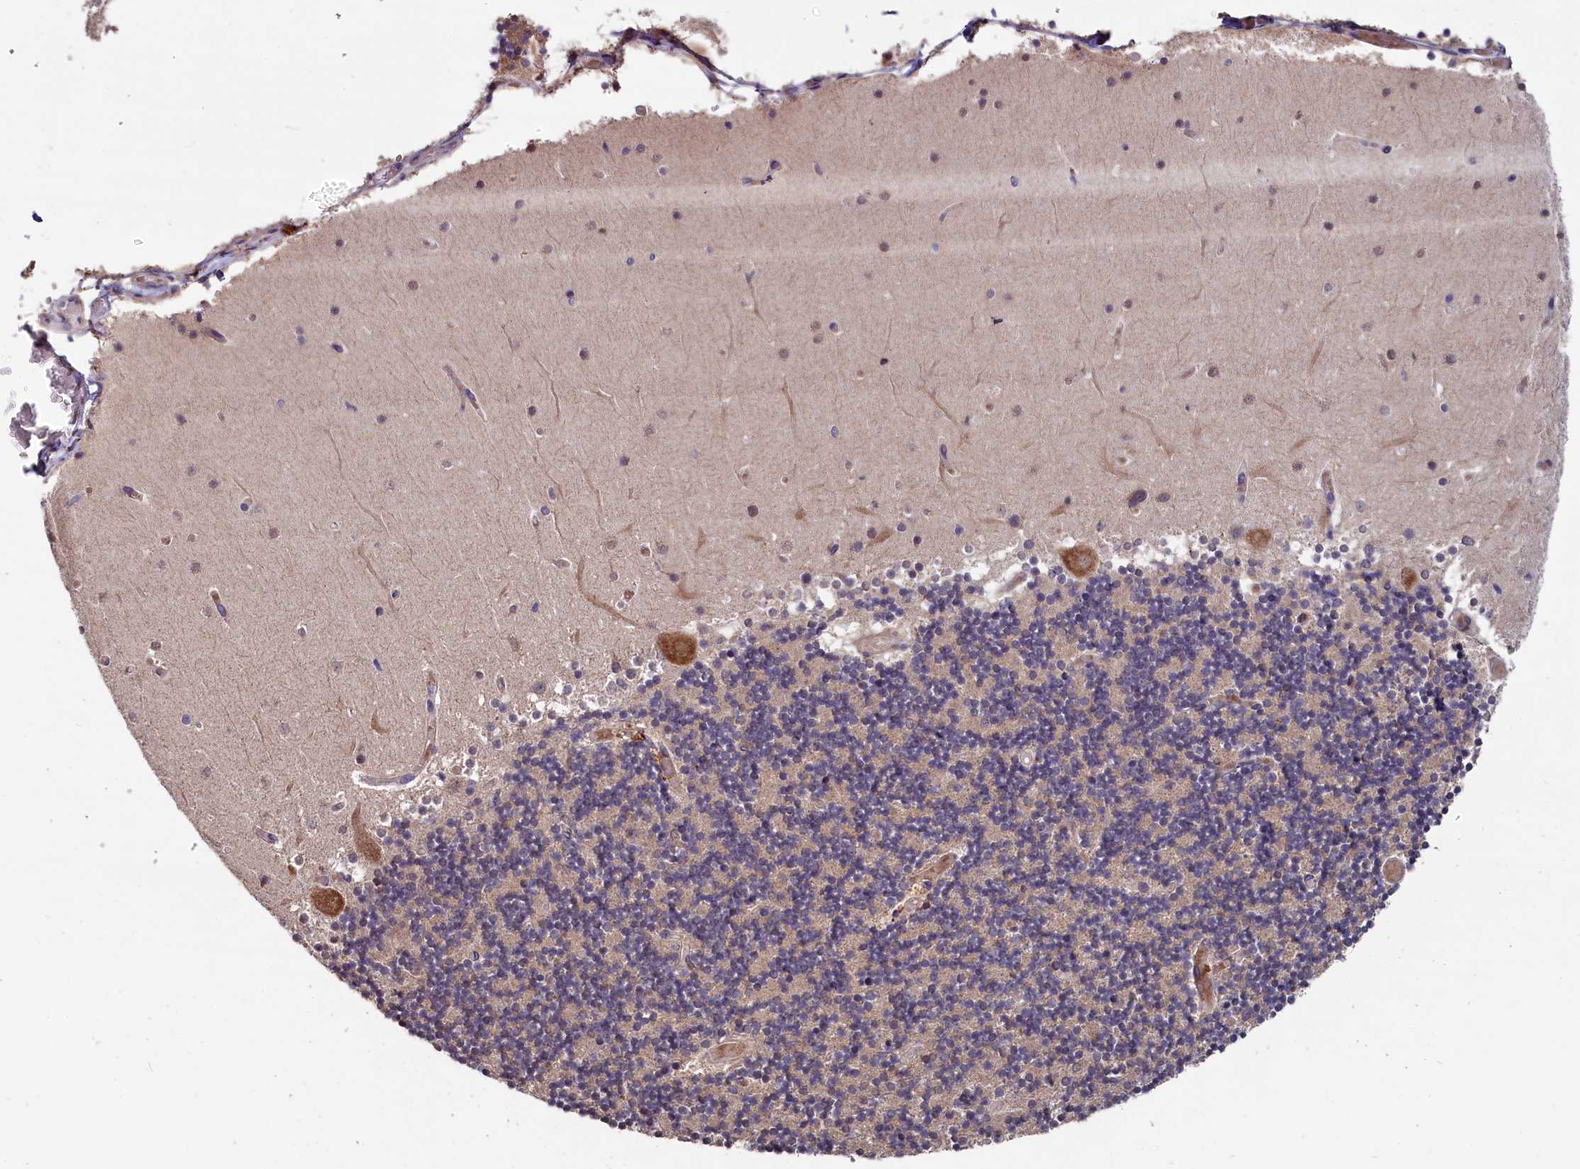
{"staining": {"intensity": "moderate", "quantity": "<25%", "location": "cytoplasmic/membranous"}, "tissue": "cerebellum", "cell_type": "Cells in granular layer", "image_type": "normal", "snomed": [{"axis": "morphology", "description": "Normal tissue, NOS"}, {"axis": "topography", "description": "Cerebellum"}], "caption": "Immunohistochemical staining of benign cerebellum shows <25% levels of moderate cytoplasmic/membranous protein positivity in about <25% of cells in granular layer.", "gene": "SLC39A6", "patient": {"sex": "female", "age": 28}}